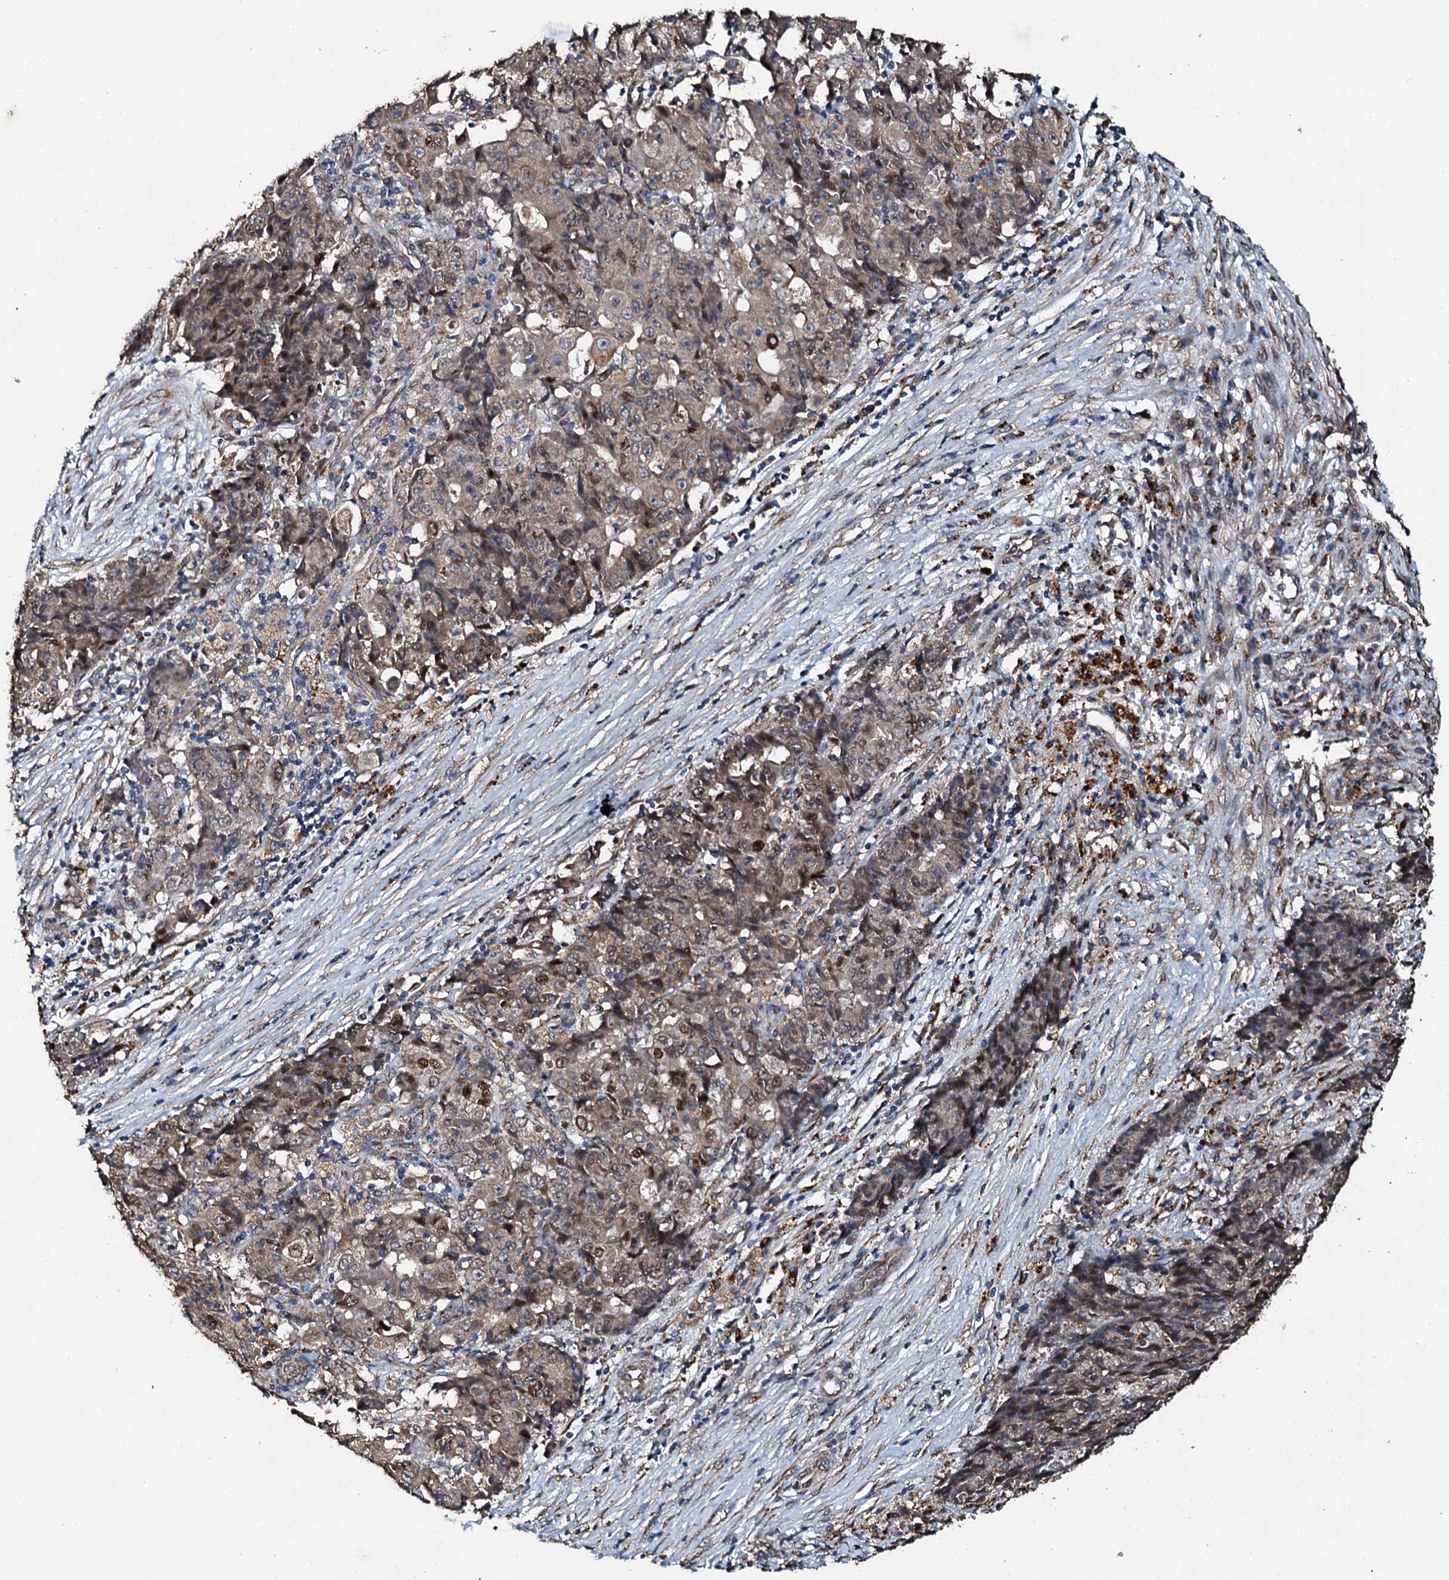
{"staining": {"intensity": "strong", "quantity": "25%-75%", "location": "cytoplasmic/membranous,nuclear"}, "tissue": "ovarian cancer", "cell_type": "Tumor cells", "image_type": "cancer", "snomed": [{"axis": "morphology", "description": "Carcinoma, endometroid"}, {"axis": "topography", "description": "Ovary"}], "caption": "Protein expression by IHC exhibits strong cytoplasmic/membranous and nuclear staining in about 25%-75% of tumor cells in ovarian endometroid carcinoma.", "gene": "ADAMTS10", "patient": {"sex": "female", "age": 42}}